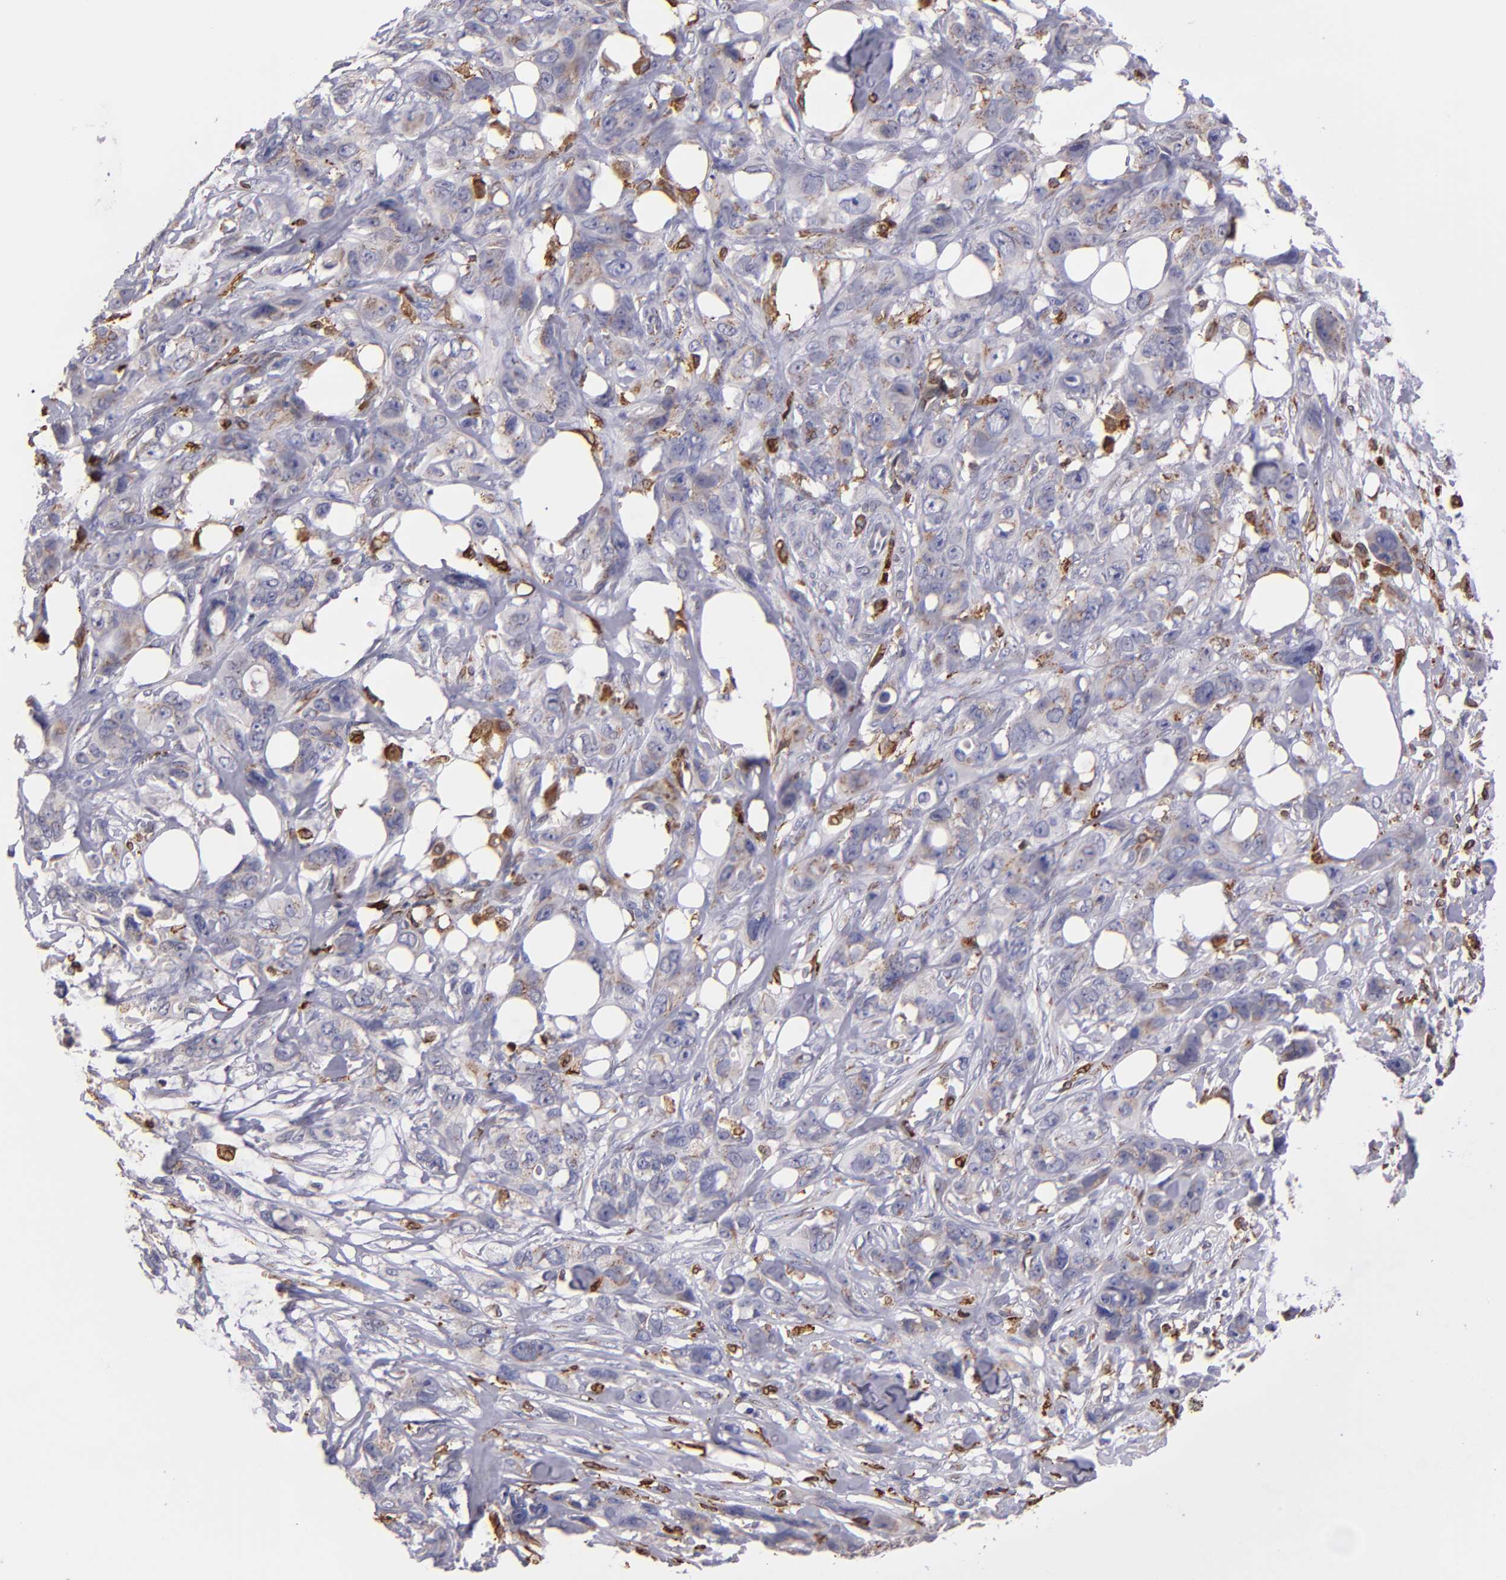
{"staining": {"intensity": "weak", "quantity": "25%-75%", "location": "cytoplasmic/membranous"}, "tissue": "stomach cancer", "cell_type": "Tumor cells", "image_type": "cancer", "snomed": [{"axis": "morphology", "description": "Adenocarcinoma, NOS"}, {"axis": "topography", "description": "Stomach, upper"}], "caption": "Protein positivity by immunohistochemistry (IHC) demonstrates weak cytoplasmic/membranous staining in about 25%-75% of tumor cells in stomach adenocarcinoma.", "gene": "PTGS1", "patient": {"sex": "male", "age": 47}}